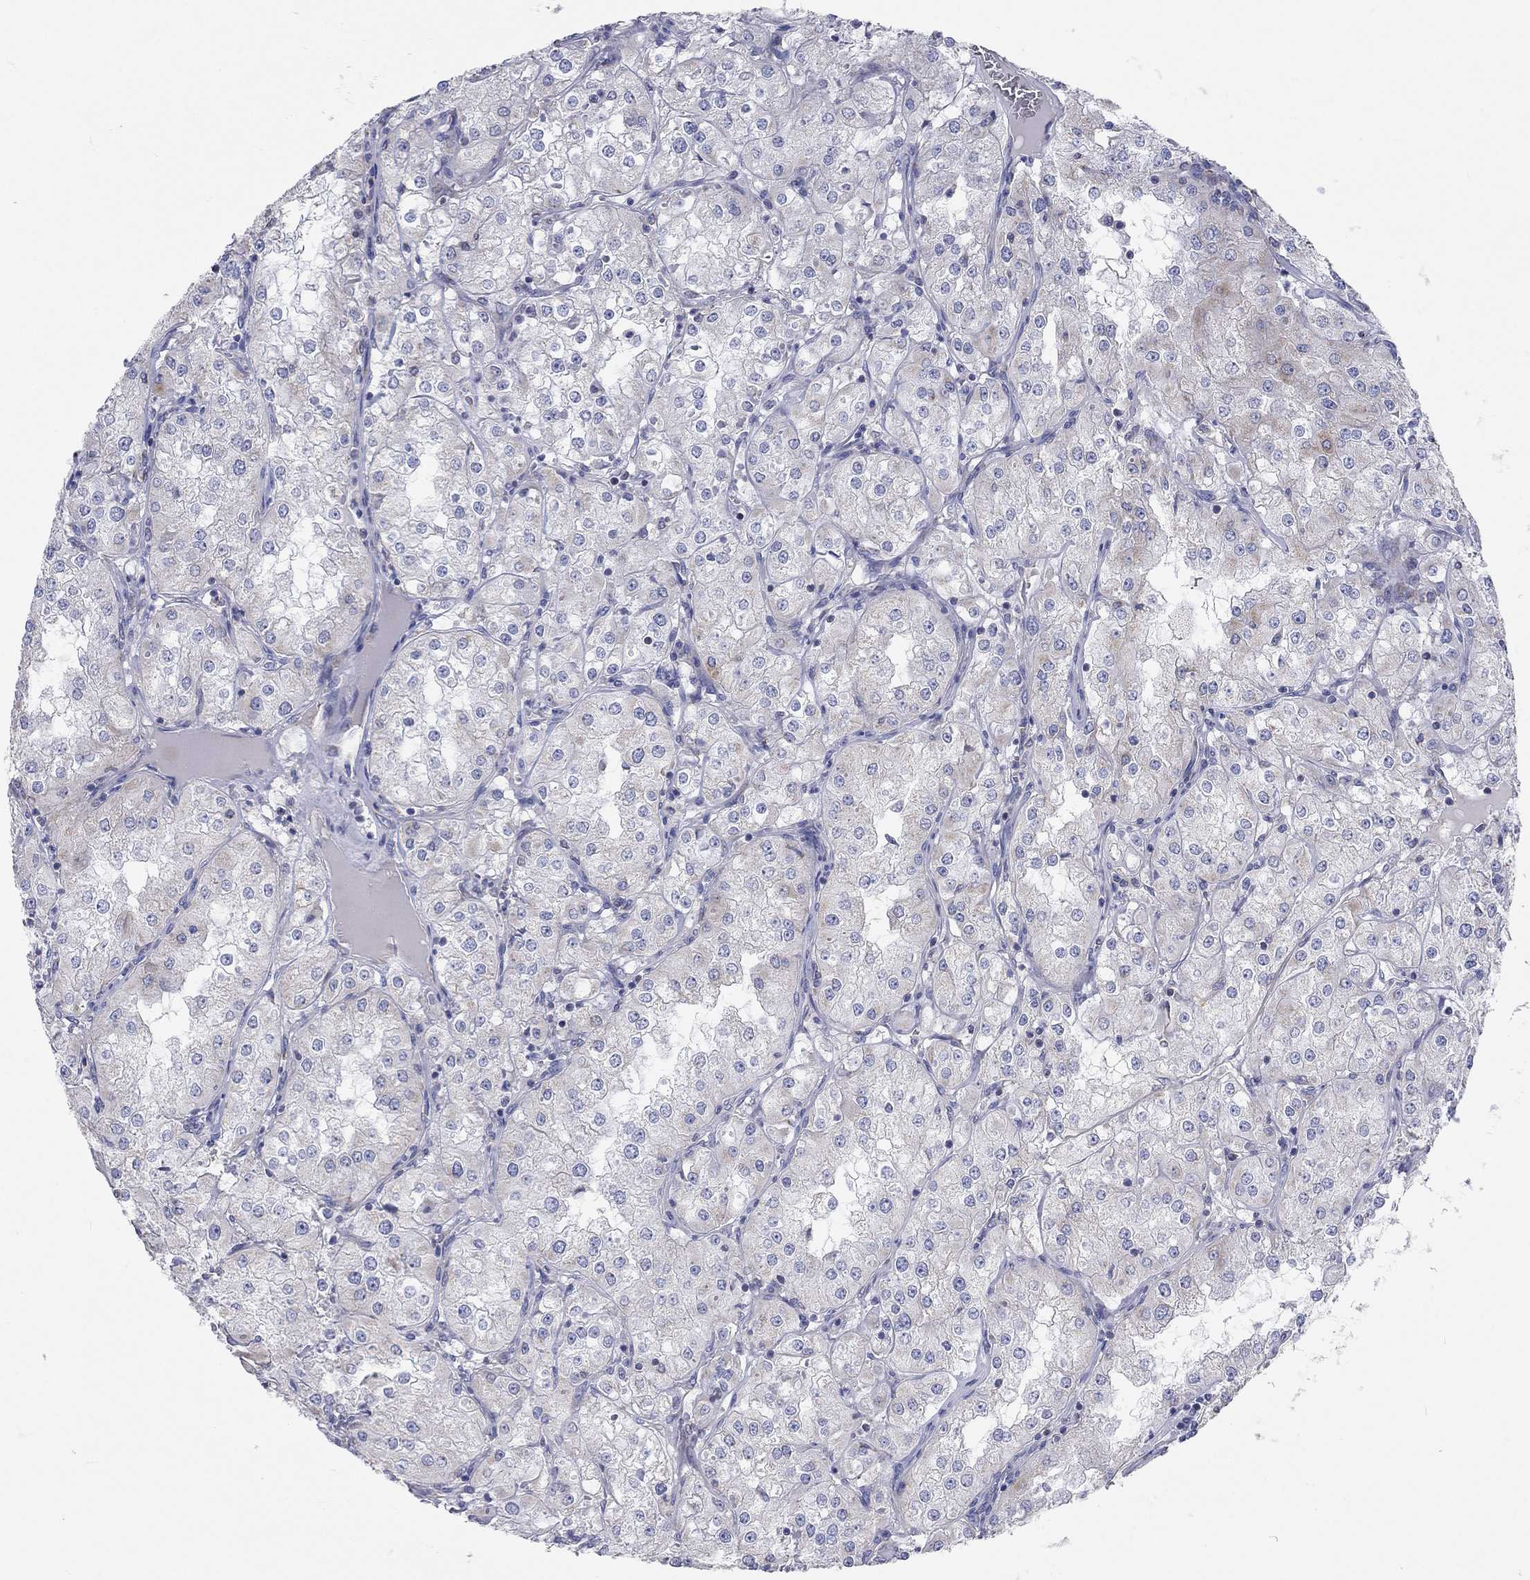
{"staining": {"intensity": "negative", "quantity": "none", "location": "none"}, "tissue": "renal cancer", "cell_type": "Tumor cells", "image_type": "cancer", "snomed": [{"axis": "morphology", "description": "Adenocarcinoma, NOS"}, {"axis": "topography", "description": "Kidney"}], "caption": "This is an immunohistochemistry (IHC) photomicrograph of human renal adenocarcinoma. There is no staining in tumor cells.", "gene": "RCAN1", "patient": {"sex": "male", "age": 77}}